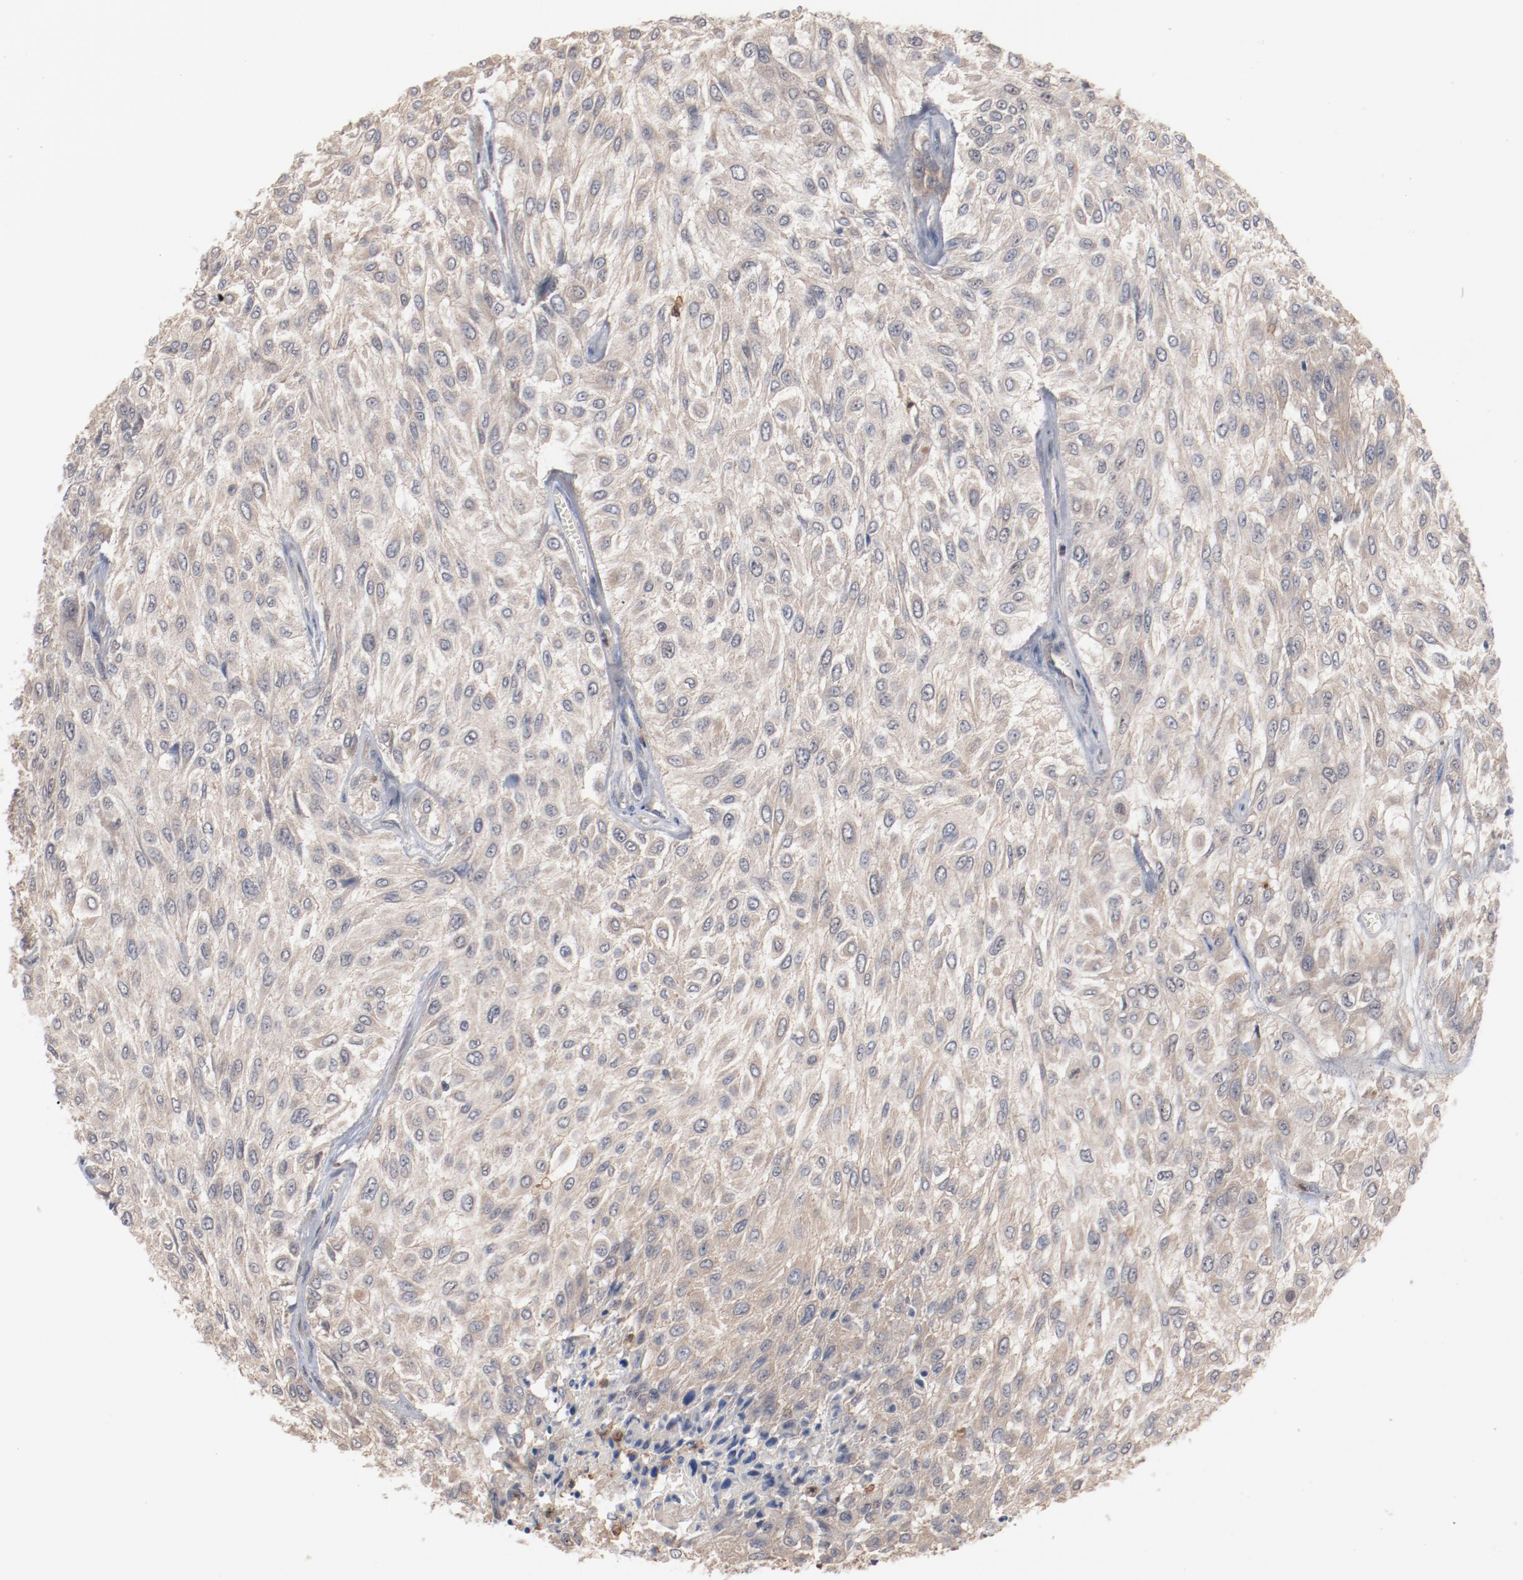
{"staining": {"intensity": "weak", "quantity": ">75%", "location": "cytoplasmic/membranous"}, "tissue": "urothelial cancer", "cell_type": "Tumor cells", "image_type": "cancer", "snomed": [{"axis": "morphology", "description": "Urothelial carcinoma, High grade"}, {"axis": "topography", "description": "Urinary bladder"}], "caption": "IHC of human urothelial cancer shows low levels of weak cytoplasmic/membranous expression in approximately >75% of tumor cells.", "gene": "RNASE11", "patient": {"sex": "male", "age": 57}}